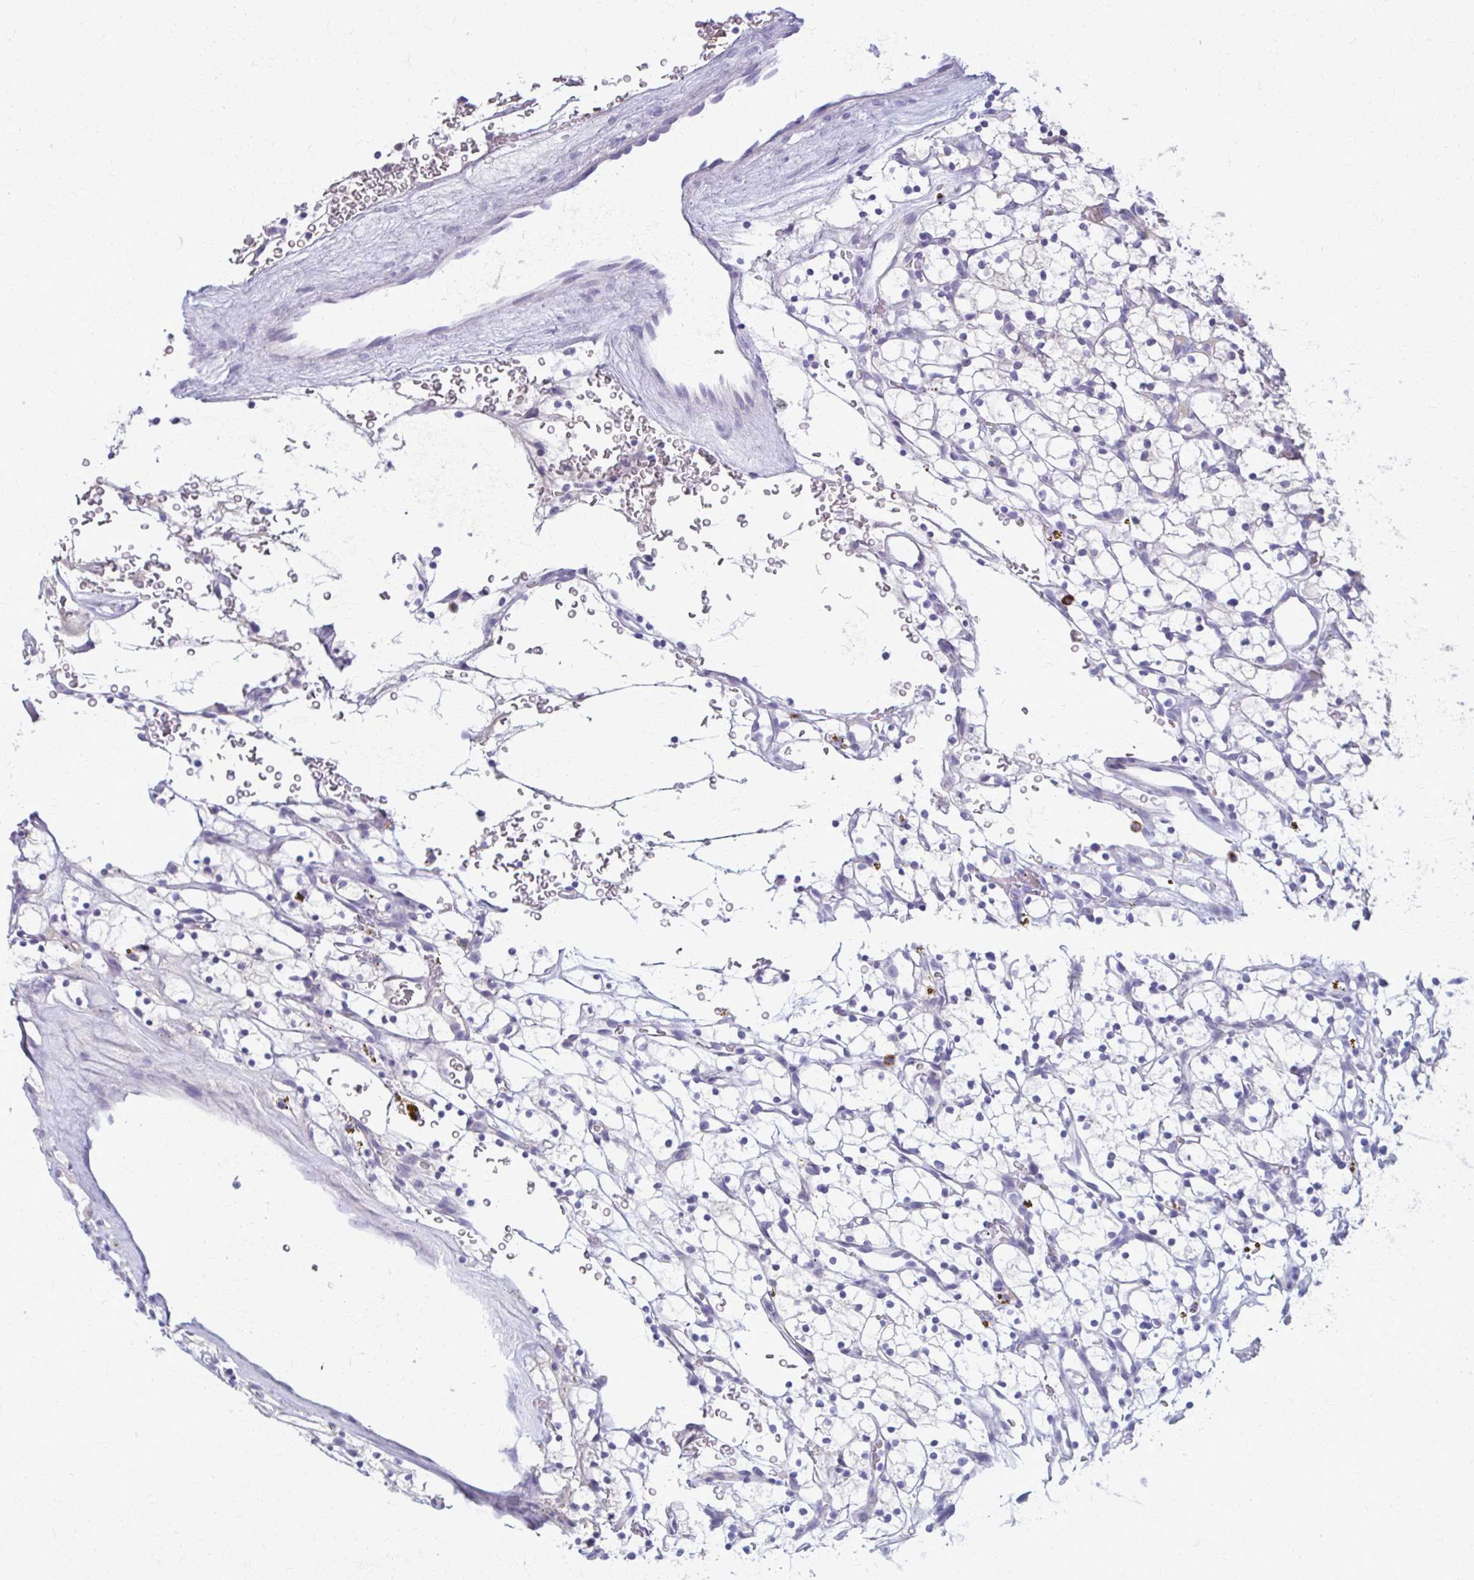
{"staining": {"intensity": "negative", "quantity": "none", "location": "none"}, "tissue": "renal cancer", "cell_type": "Tumor cells", "image_type": "cancer", "snomed": [{"axis": "morphology", "description": "Adenocarcinoma, NOS"}, {"axis": "topography", "description": "Kidney"}], "caption": "The photomicrograph exhibits no staining of tumor cells in adenocarcinoma (renal).", "gene": "OR4M1", "patient": {"sex": "female", "age": 64}}